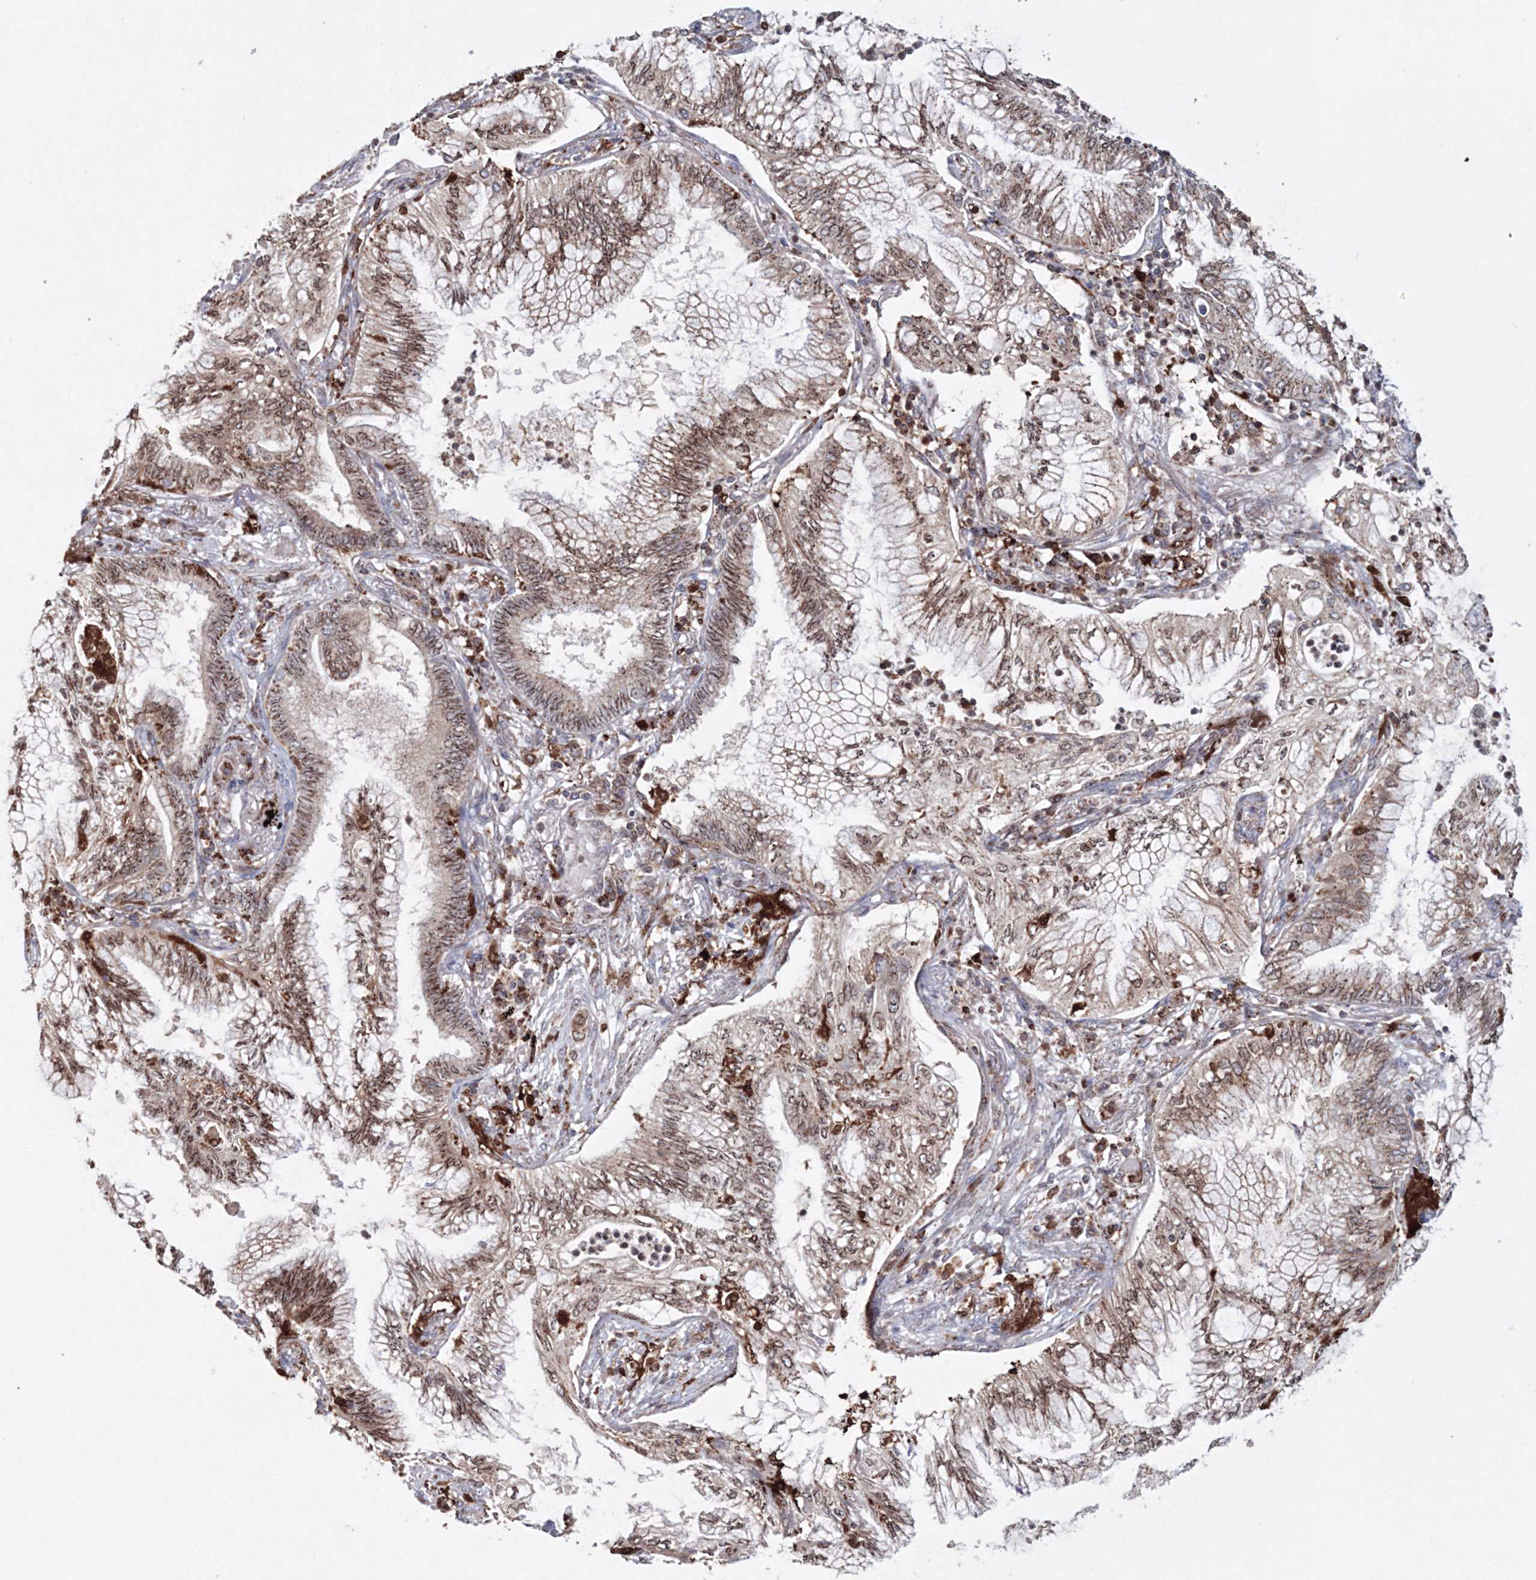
{"staining": {"intensity": "strong", "quantity": ">75%", "location": "cytoplasmic/membranous"}, "tissue": "bronchus", "cell_type": "Respiratory epithelial cells", "image_type": "normal", "snomed": [{"axis": "morphology", "description": "Normal tissue, NOS"}, {"axis": "morphology", "description": "Adenocarcinoma, NOS"}, {"axis": "topography", "description": "Bronchus"}, {"axis": "topography", "description": "Lung"}], "caption": "Immunohistochemistry (IHC) staining of benign bronchus, which demonstrates high levels of strong cytoplasmic/membranous expression in approximately >75% of respiratory epithelial cells indicating strong cytoplasmic/membranous protein positivity. The staining was performed using DAB (brown) for protein detection and nuclei were counterstained in hematoxylin (blue).", "gene": "ARCN1", "patient": {"sex": "female", "age": 70}}